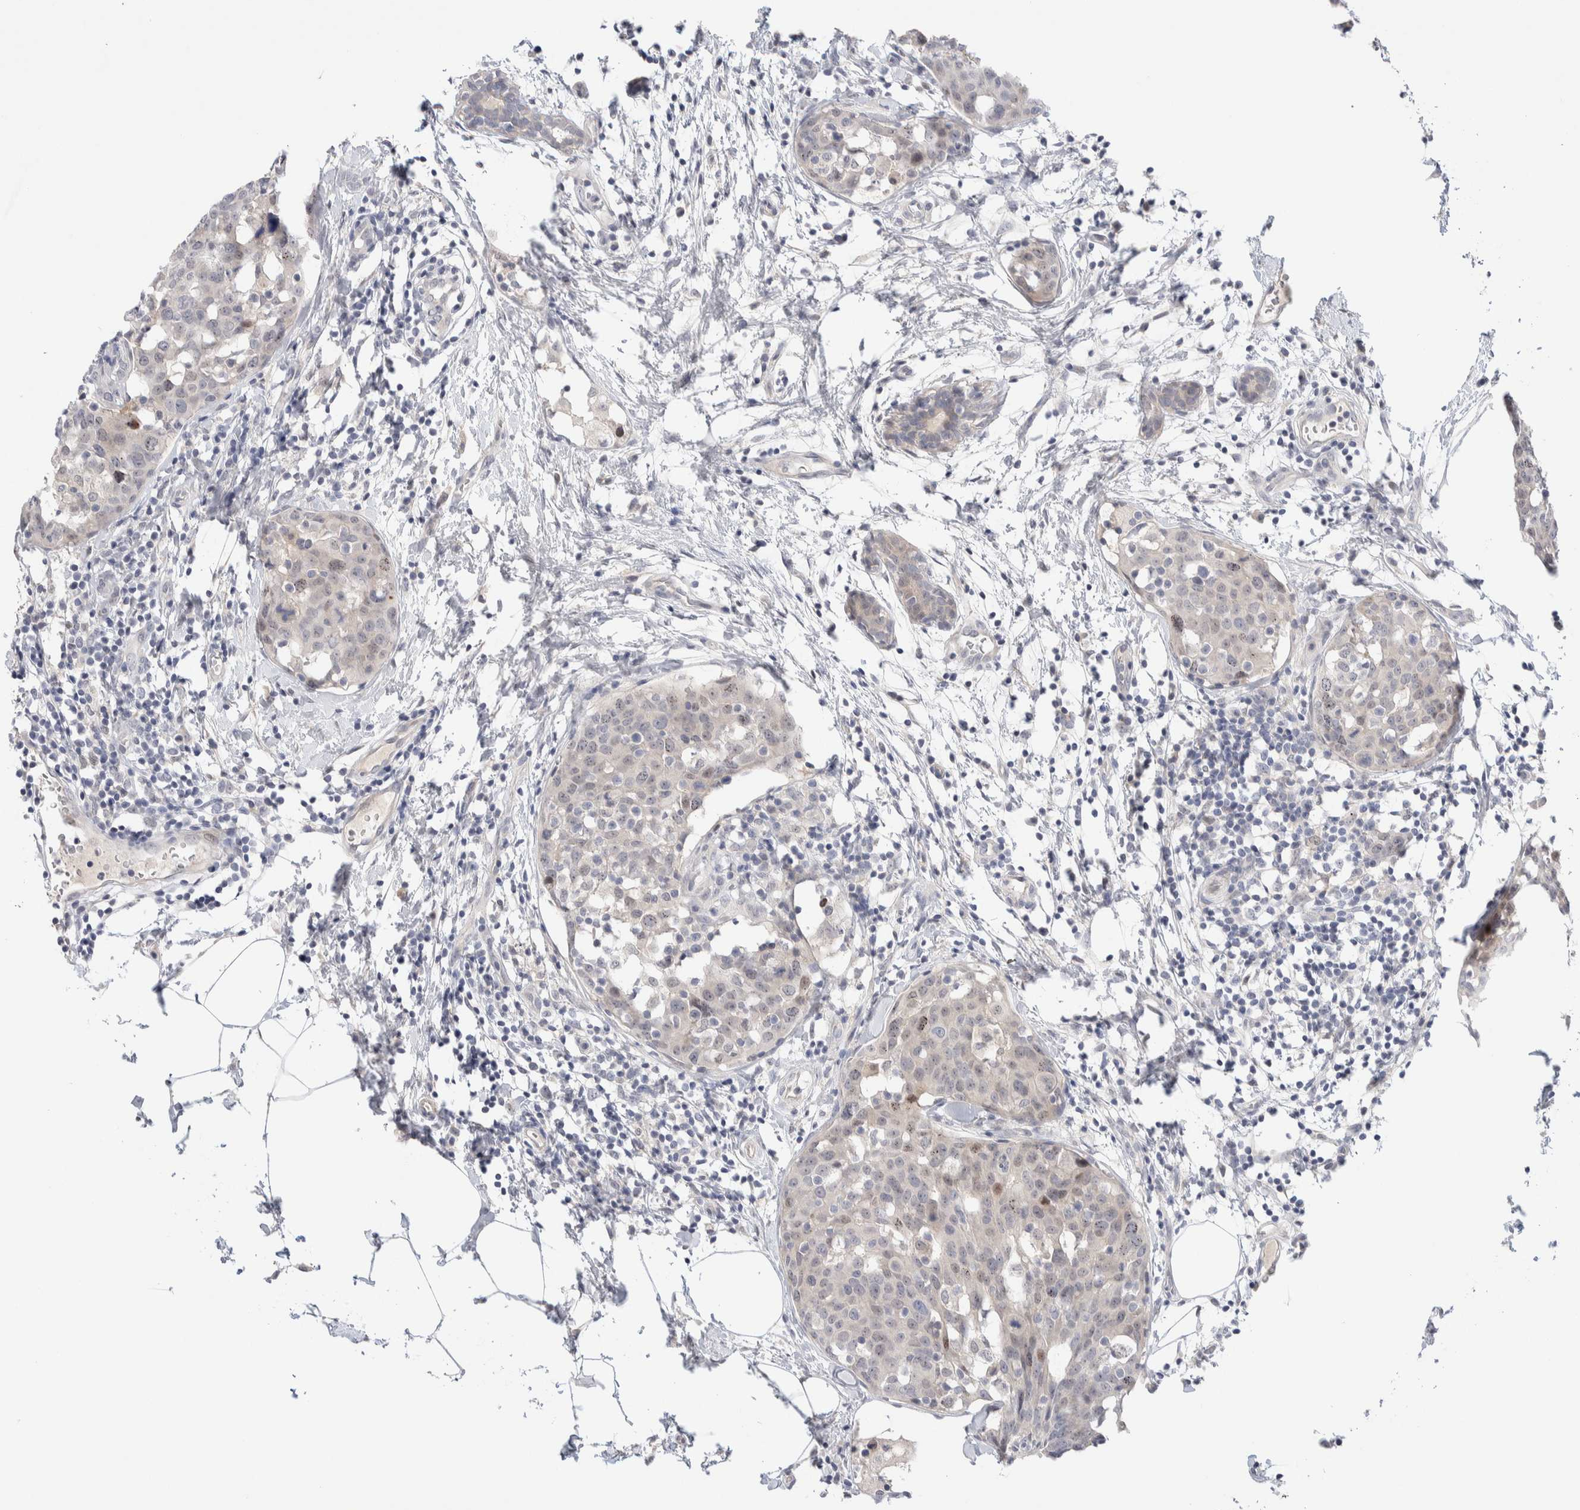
{"staining": {"intensity": "weak", "quantity": "<25%", "location": "nuclear"}, "tissue": "breast cancer", "cell_type": "Tumor cells", "image_type": "cancer", "snomed": [{"axis": "morphology", "description": "Normal tissue, NOS"}, {"axis": "morphology", "description": "Duct carcinoma"}, {"axis": "topography", "description": "Breast"}], "caption": "Immunohistochemistry image of human breast cancer stained for a protein (brown), which displays no positivity in tumor cells. The staining was performed using DAB (3,3'-diaminobenzidine) to visualize the protein expression in brown, while the nuclei were stained in blue with hematoxylin (Magnification: 20x).", "gene": "DNAJB6", "patient": {"sex": "female", "age": 37}}